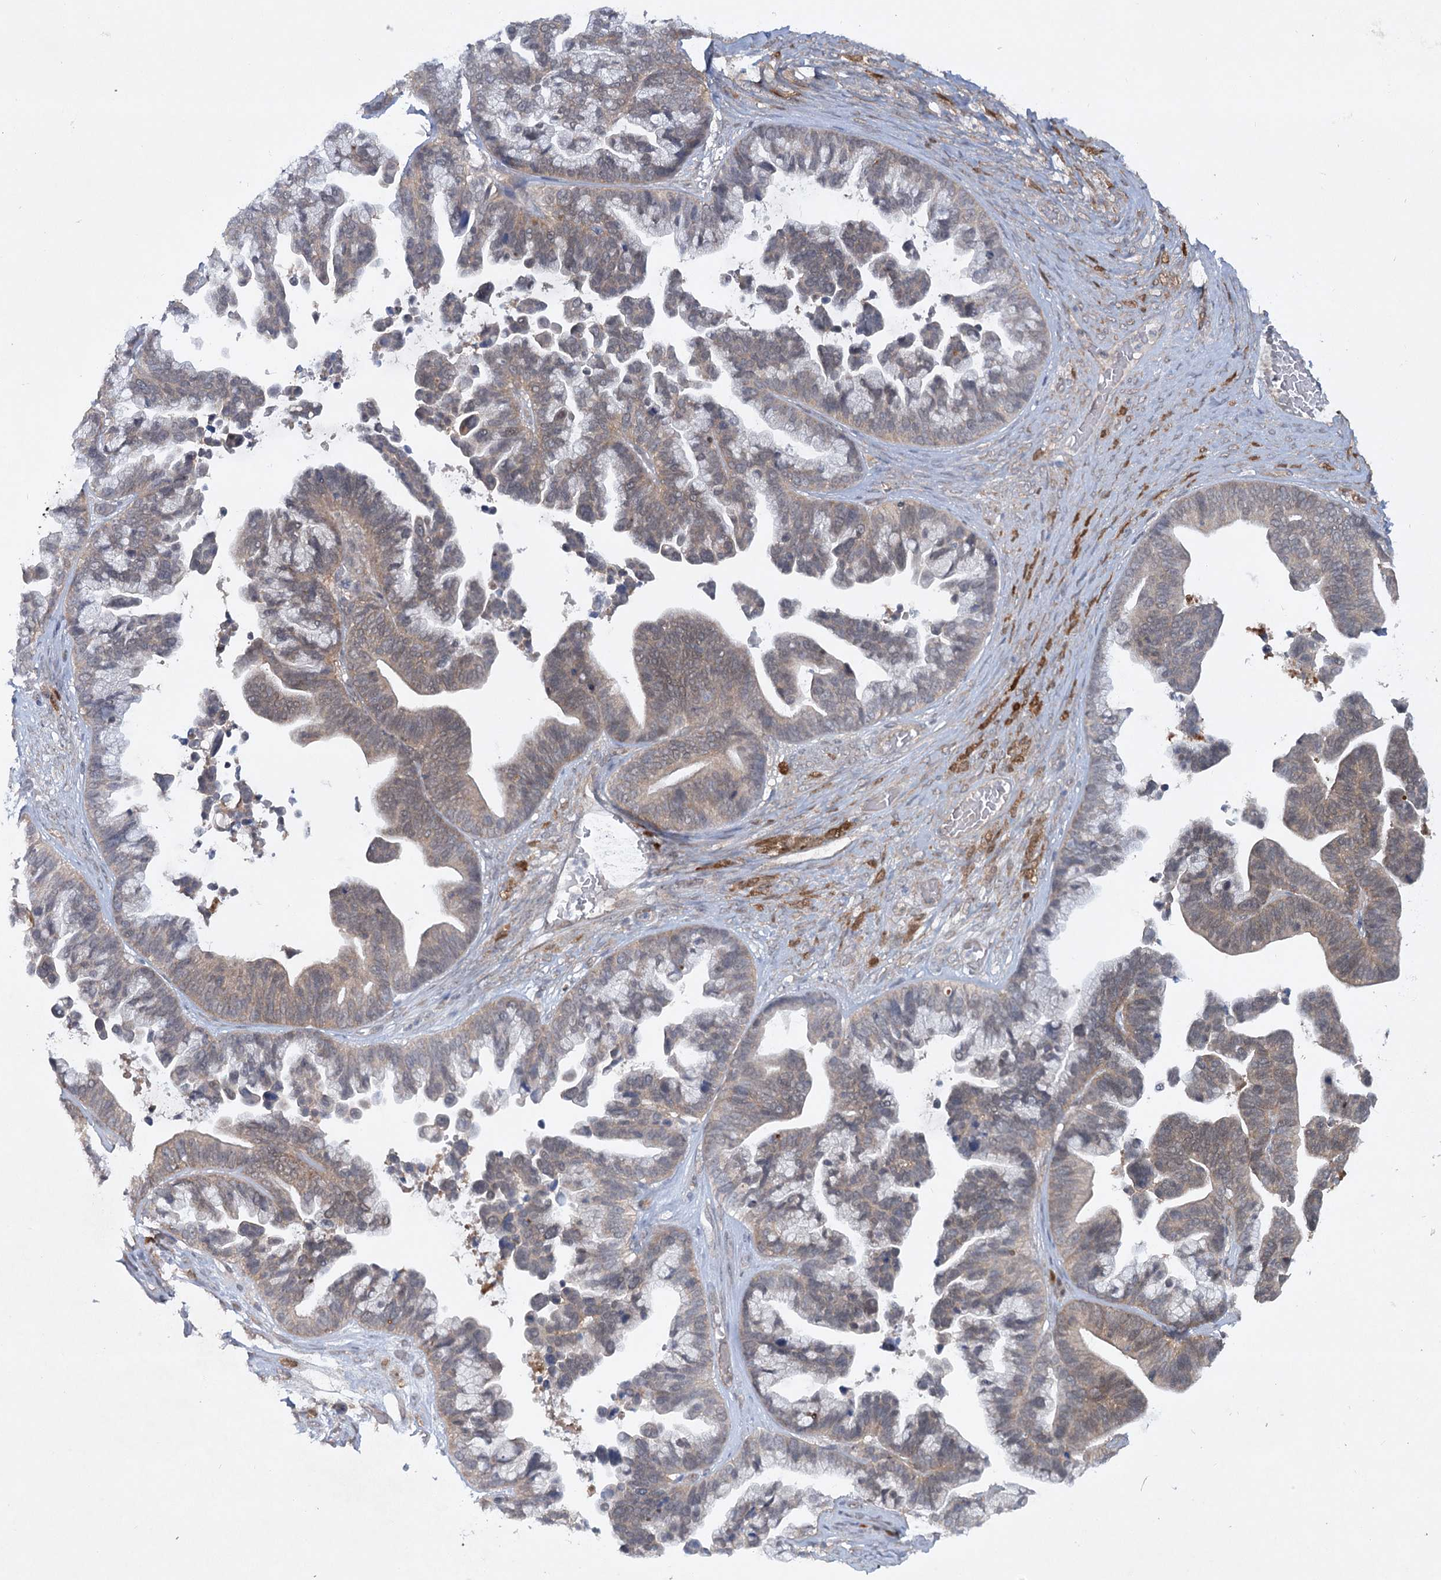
{"staining": {"intensity": "weak", "quantity": "25%-75%", "location": "cytoplasmic/membranous"}, "tissue": "ovarian cancer", "cell_type": "Tumor cells", "image_type": "cancer", "snomed": [{"axis": "morphology", "description": "Cystadenocarcinoma, serous, NOS"}, {"axis": "topography", "description": "Ovary"}], "caption": "Serous cystadenocarcinoma (ovarian) tissue demonstrates weak cytoplasmic/membranous expression in approximately 25%-75% of tumor cells, visualized by immunohistochemistry.", "gene": "AAMDC", "patient": {"sex": "female", "age": 56}}